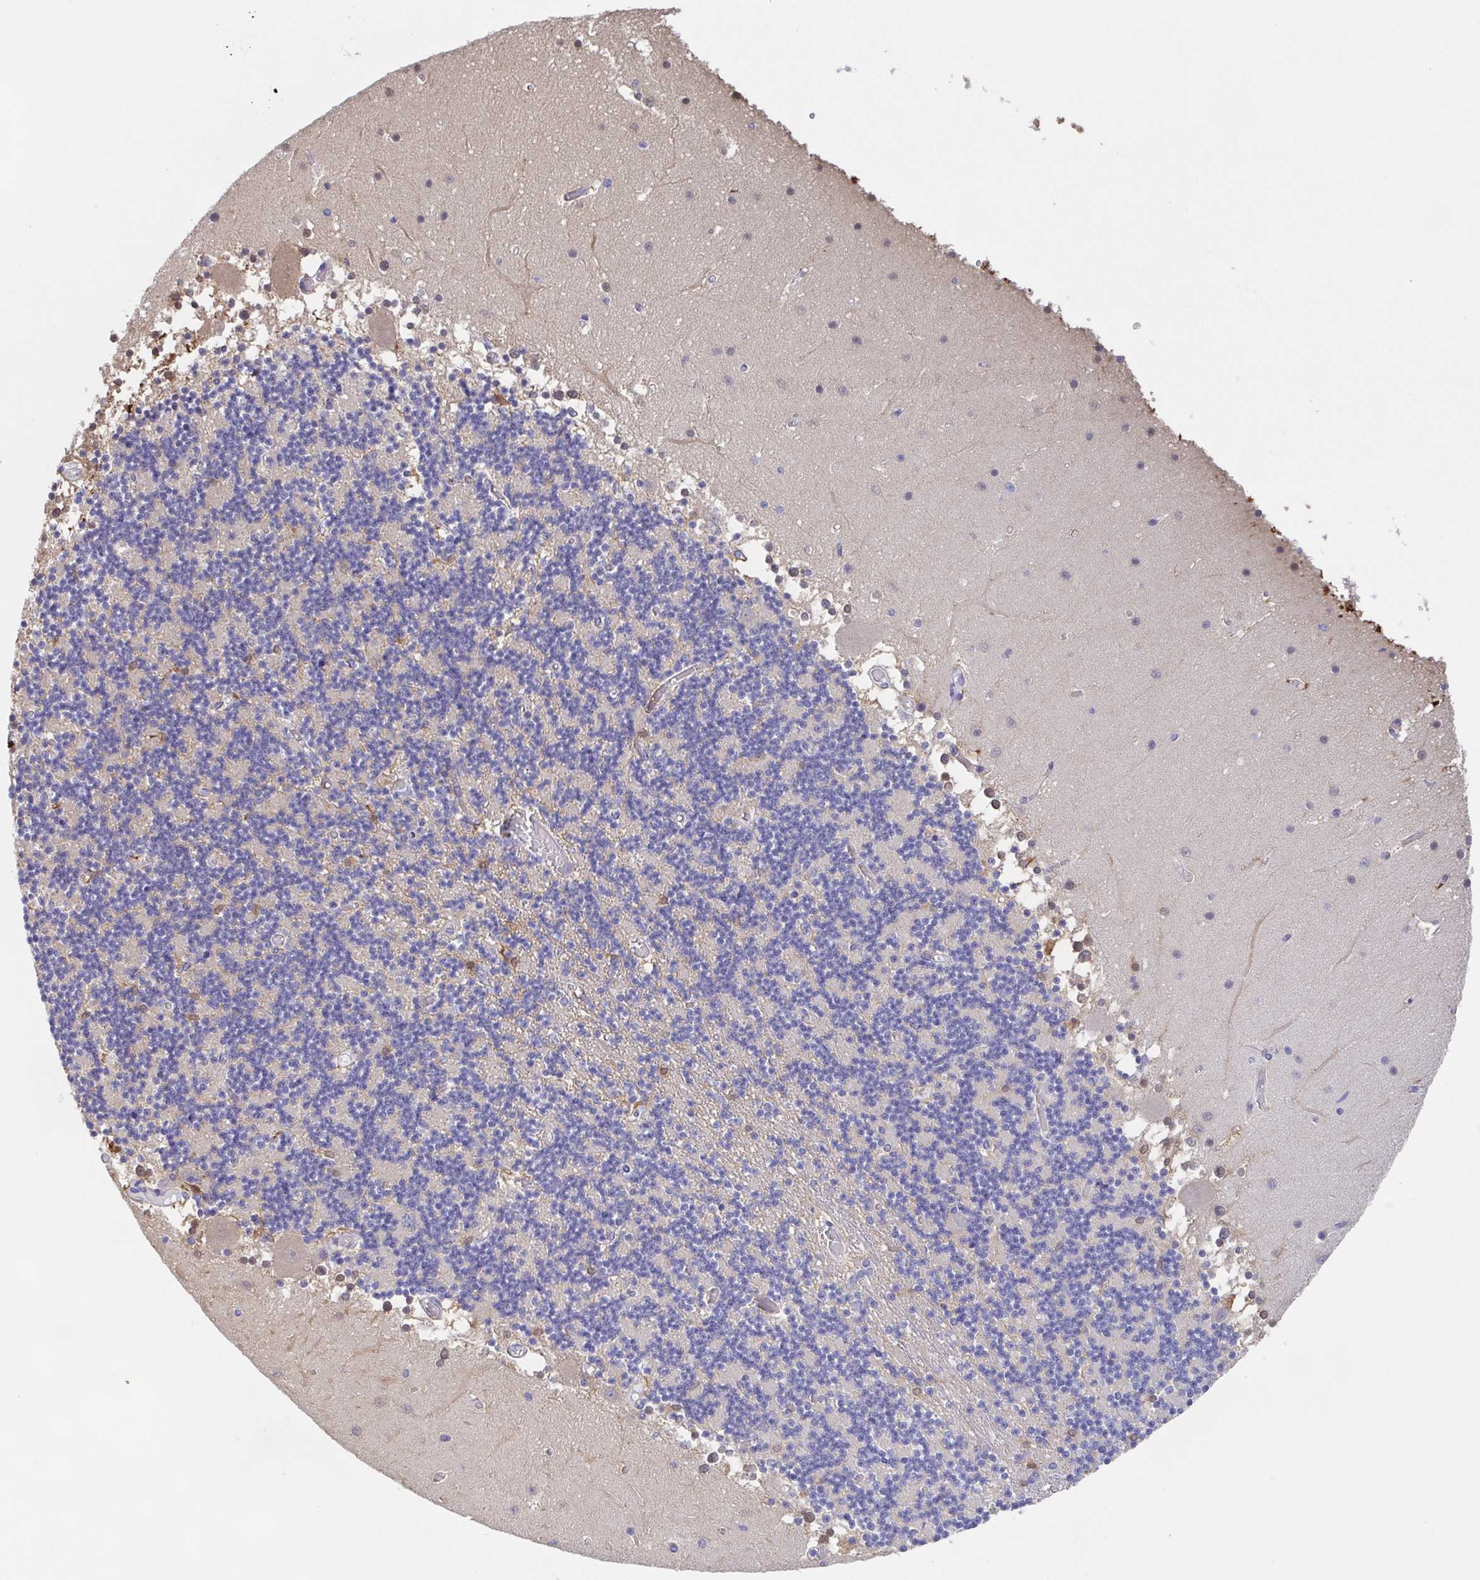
{"staining": {"intensity": "moderate", "quantity": "<25%", "location": "cytoplasmic/membranous"}, "tissue": "cerebellum", "cell_type": "Cells in granular layer", "image_type": "normal", "snomed": [{"axis": "morphology", "description": "Normal tissue, NOS"}, {"axis": "topography", "description": "Cerebellum"}], "caption": "Immunohistochemical staining of benign cerebellum demonstrates low levels of moderate cytoplasmic/membranous expression in about <25% of cells in granular layer. The staining was performed using DAB to visualize the protein expression in brown, while the nuclei were stained in blue with hematoxylin (Magnification: 20x).", "gene": "MUCL3", "patient": {"sex": "female", "age": 28}}